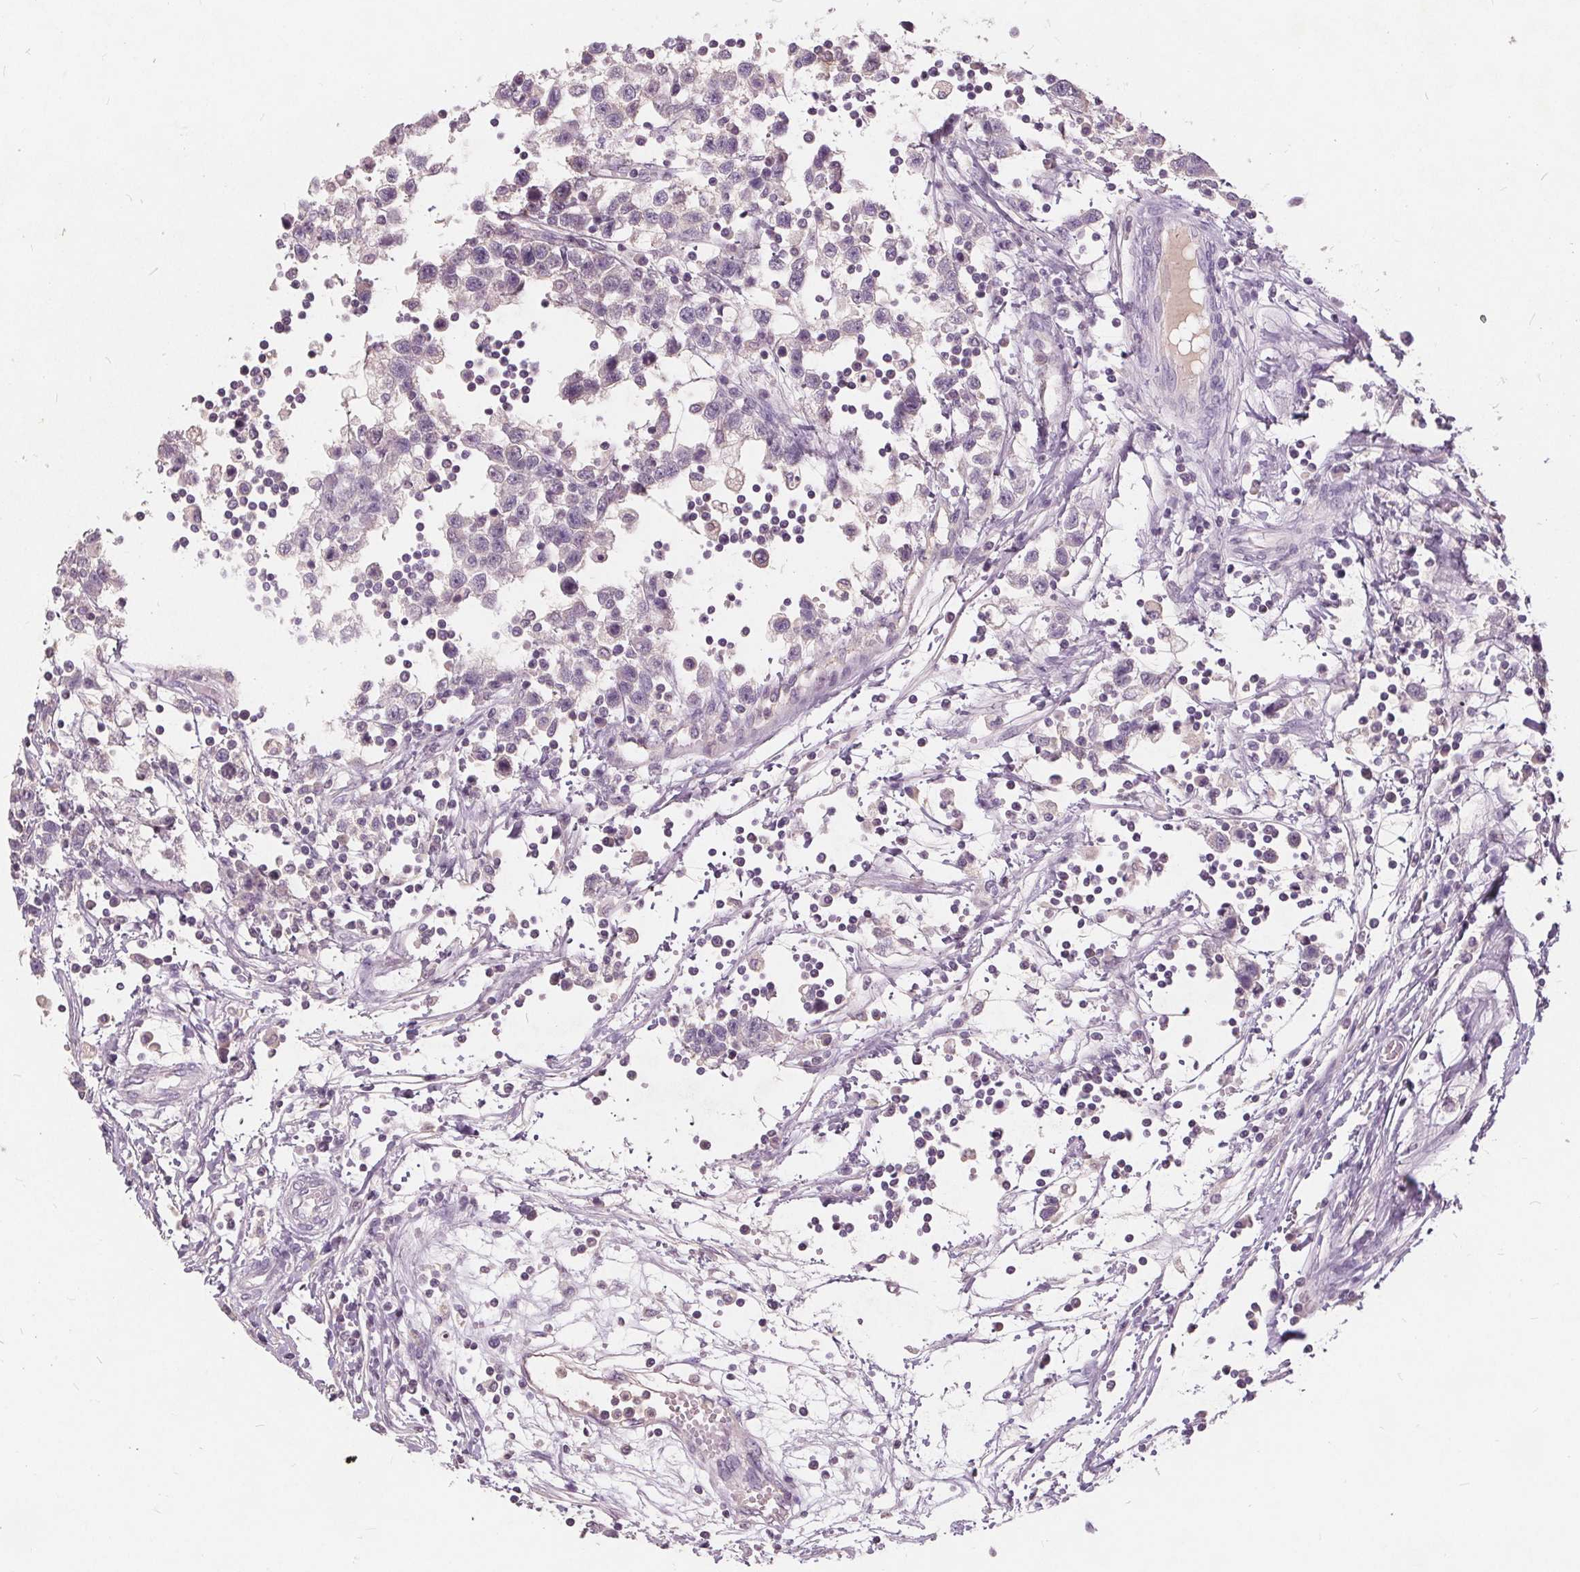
{"staining": {"intensity": "negative", "quantity": "none", "location": "none"}, "tissue": "testis cancer", "cell_type": "Tumor cells", "image_type": "cancer", "snomed": [{"axis": "morphology", "description": "Seminoma, NOS"}, {"axis": "topography", "description": "Testis"}], "caption": "Protein analysis of testis seminoma demonstrates no significant expression in tumor cells.", "gene": "PLA2G2E", "patient": {"sex": "male", "age": 34}}